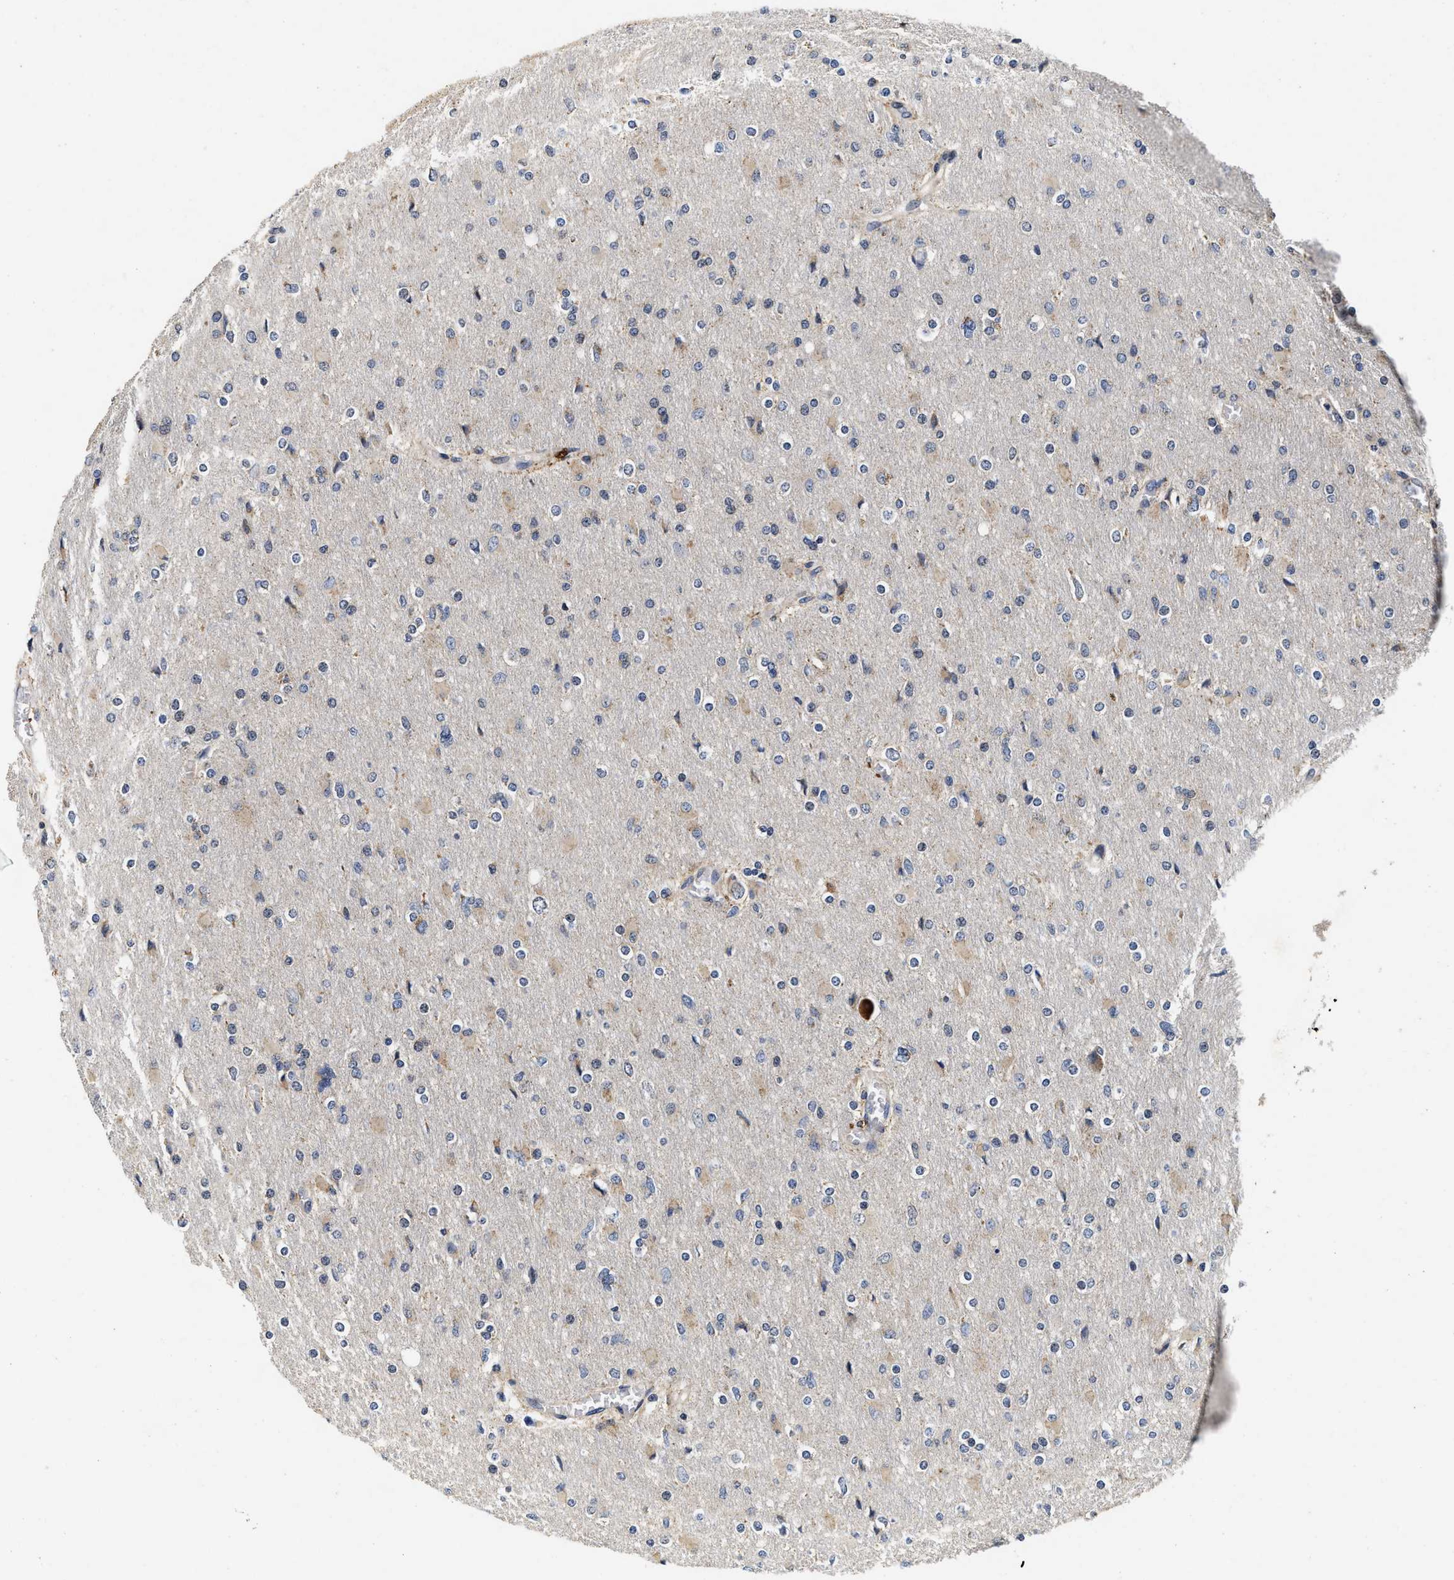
{"staining": {"intensity": "weak", "quantity": "<25%", "location": "cytoplasmic/membranous"}, "tissue": "glioma", "cell_type": "Tumor cells", "image_type": "cancer", "snomed": [{"axis": "morphology", "description": "Glioma, malignant, High grade"}, {"axis": "topography", "description": "Cerebral cortex"}], "caption": "This is a histopathology image of immunohistochemistry (IHC) staining of high-grade glioma (malignant), which shows no staining in tumor cells.", "gene": "SCYL2", "patient": {"sex": "female", "age": 36}}